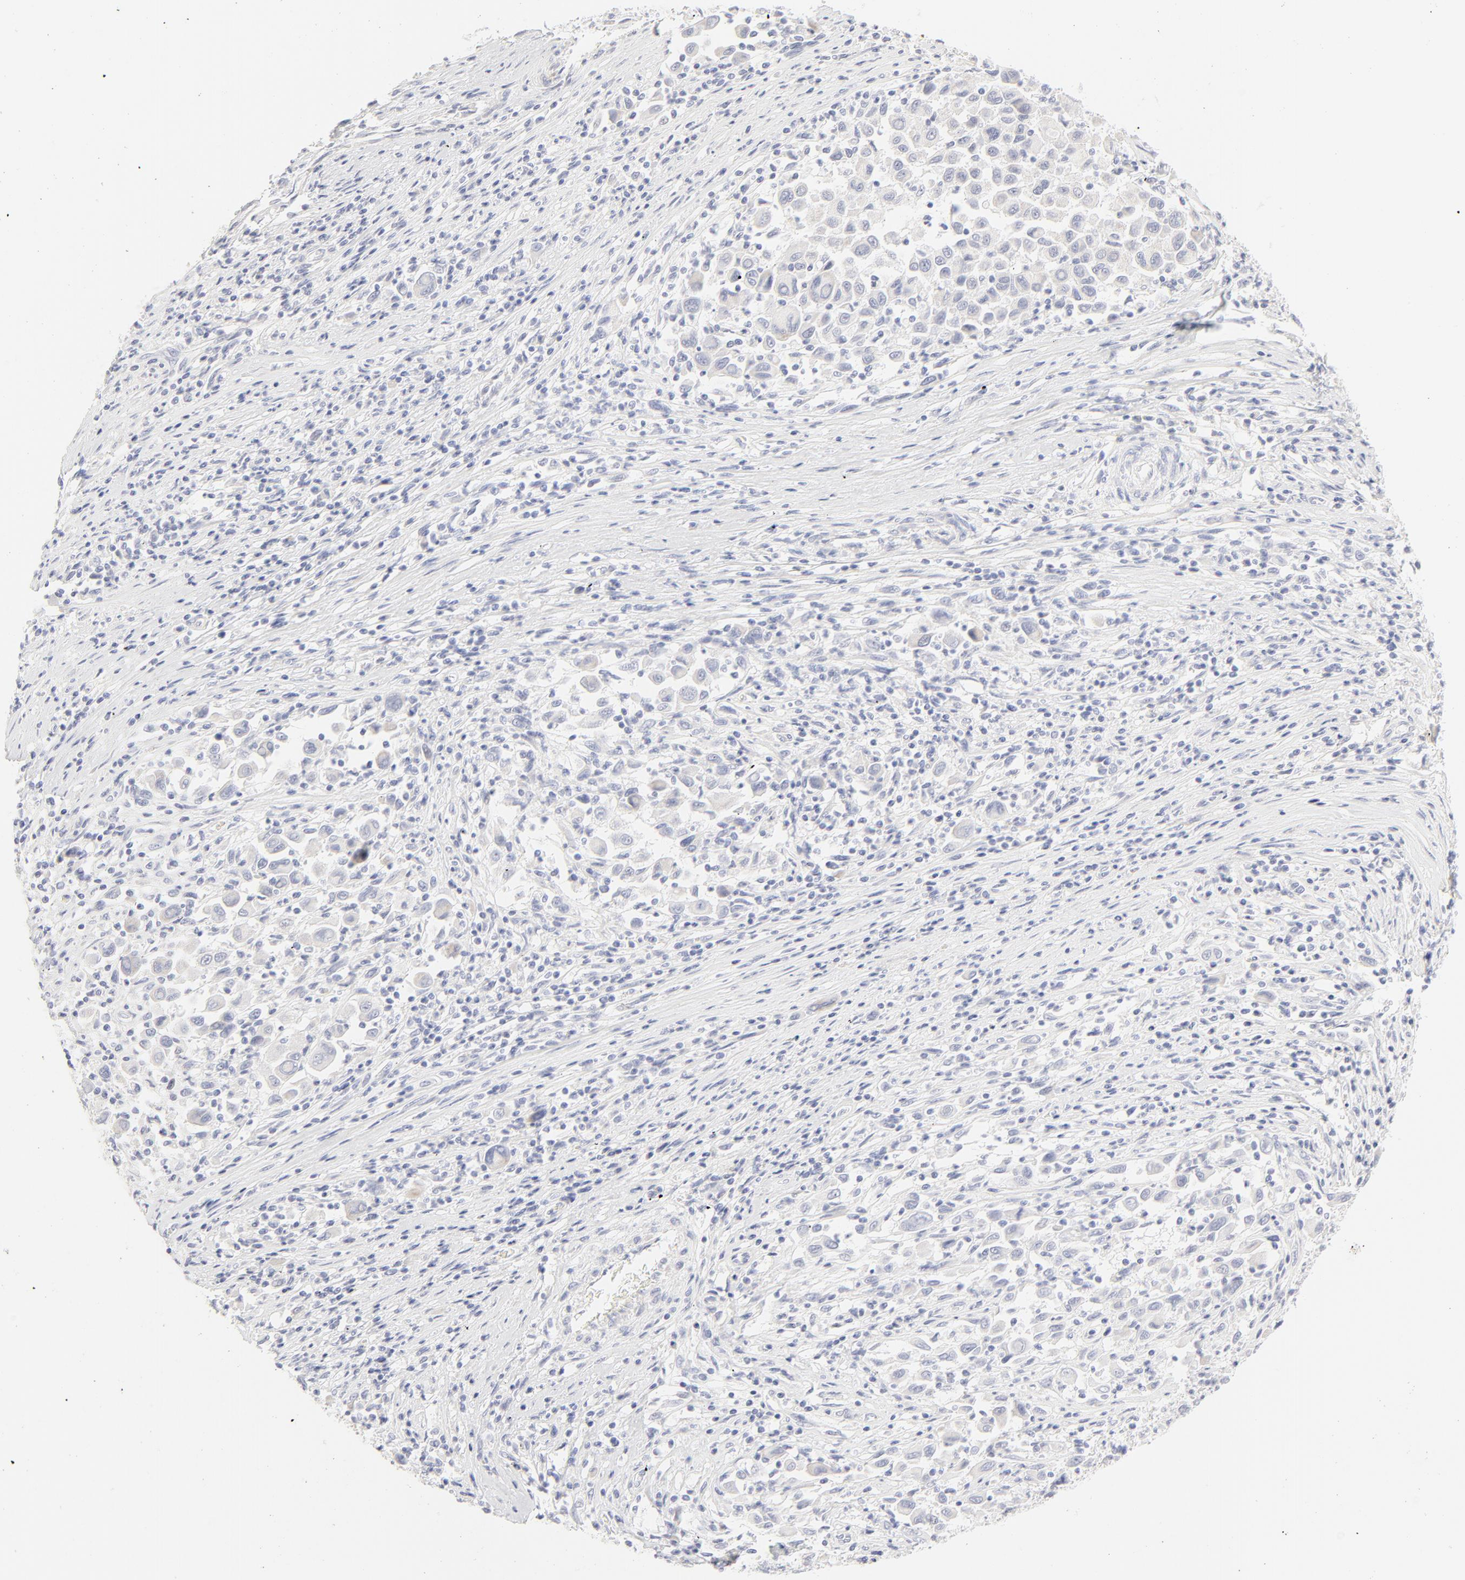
{"staining": {"intensity": "negative", "quantity": "none", "location": "none"}, "tissue": "melanoma", "cell_type": "Tumor cells", "image_type": "cancer", "snomed": [{"axis": "morphology", "description": "Malignant melanoma, Metastatic site"}, {"axis": "topography", "description": "Lymph node"}], "caption": "The photomicrograph displays no significant positivity in tumor cells of melanoma. Brightfield microscopy of IHC stained with DAB (brown) and hematoxylin (blue), captured at high magnification.", "gene": "NPNT", "patient": {"sex": "male", "age": 61}}